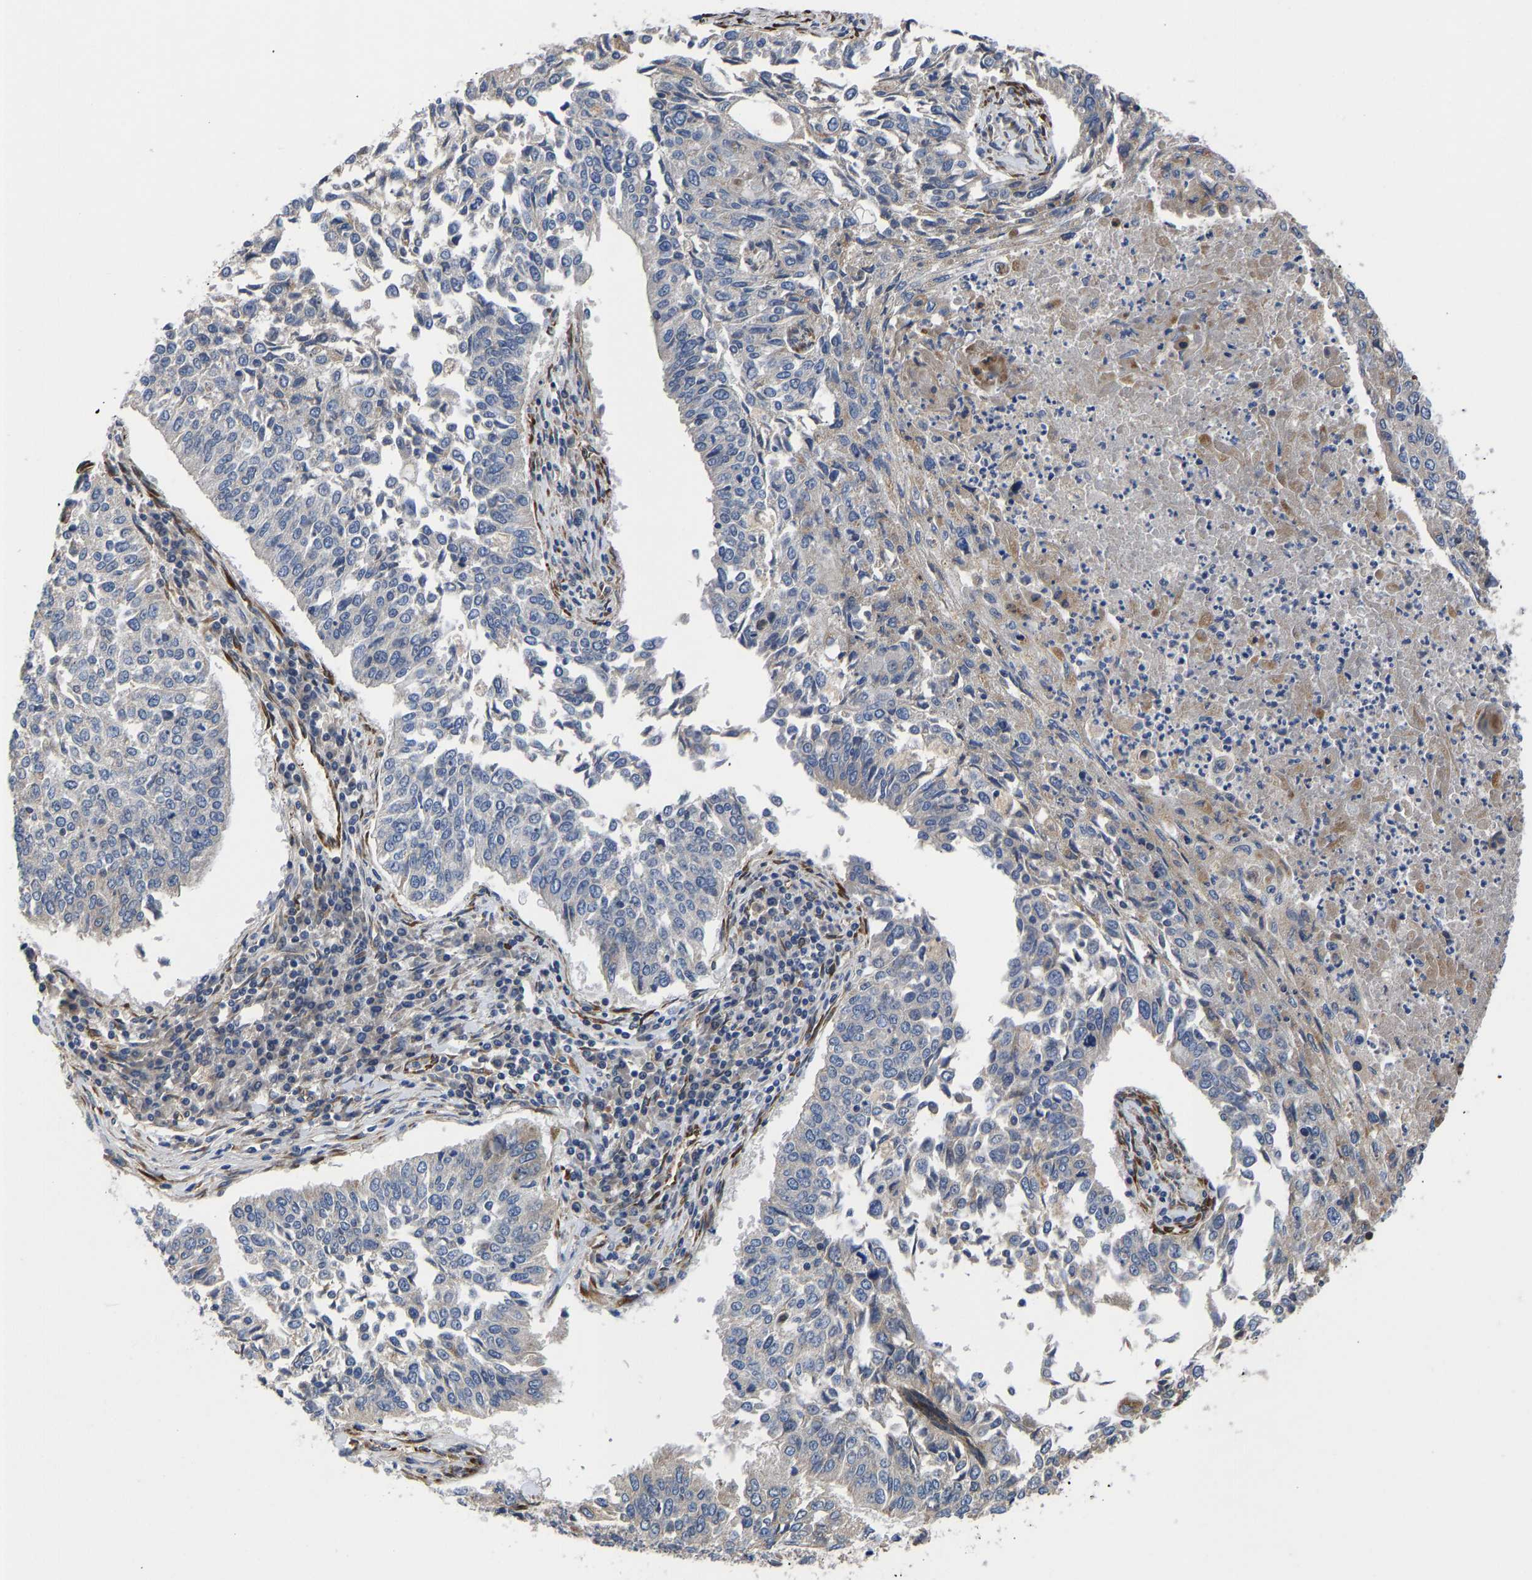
{"staining": {"intensity": "negative", "quantity": "none", "location": "none"}, "tissue": "lung cancer", "cell_type": "Tumor cells", "image_type": "cancer", "snomed": [{"axis": "morphology", "description": "Normal tissue, NOS"}, {"axis": "morphology", "description": "Squamous cell carcinoma, NOS"}, {"axis": "topography", "description": "Cartilage tissue"}, {"axis": "topography", "description": "Bronchus"}, {"axis": "topography", "description": "Lung"}], "caption": "Protein analysis of squamous cell carcinoma (lung) reveals no significant positivity in tumor cells. (Immunohistochemistry, brightfield microscopy, high magnification).", "gene": "FRRS1", "patient": {"sex": "female", "age": 49}}